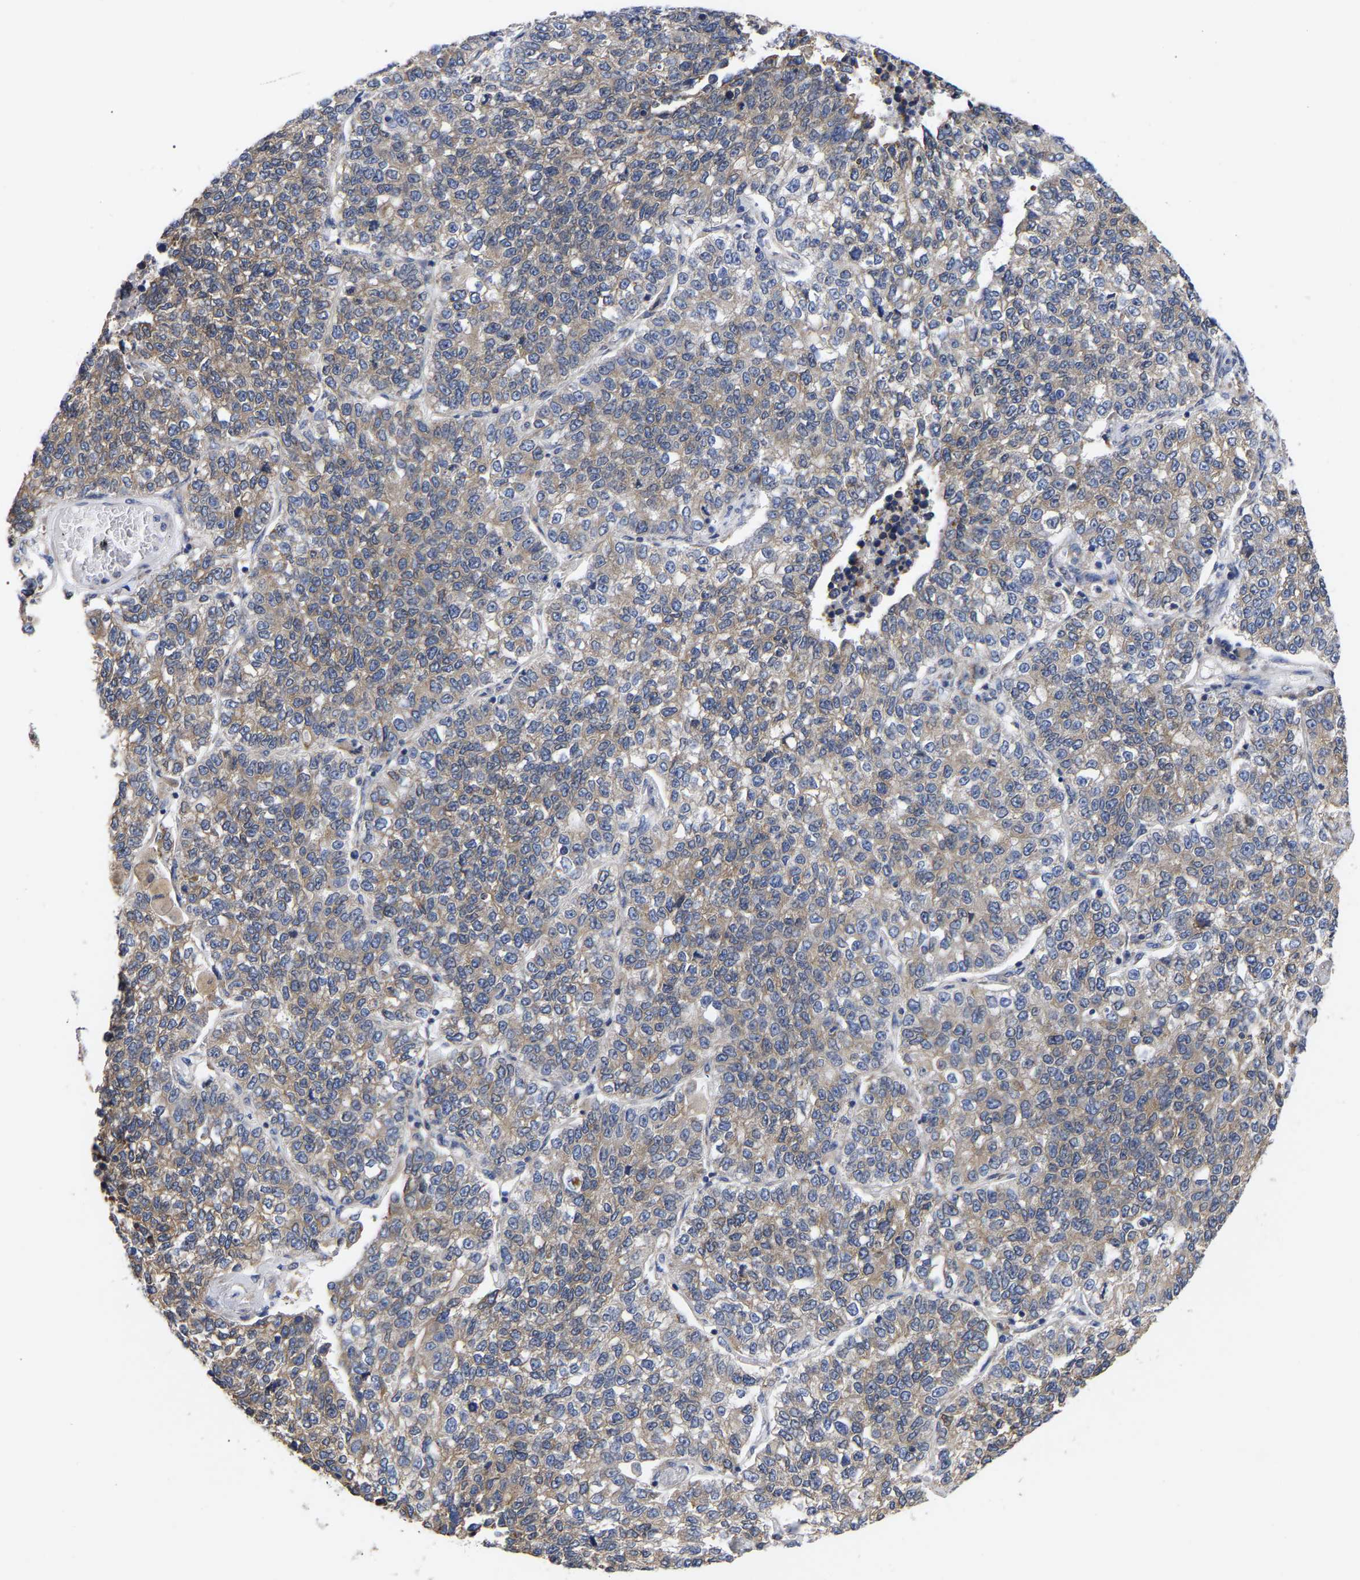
{"staining": {"intensity": "moderate", "quantity": ">75%", "location": "cytoplasmic/membranous"}, "tissue": "lung cancer", "cell_type": "Tumor cells", "image_type": "cancer", "snomed": [{"axis": "morphology", "description": "Adenocarcinoma, NOS"}, {"axis": "topography", "description": "Lung"}], "caption": "Tumor cells demonstrate moderate cytoplasmic/membranous staining in about >75% of cells in lung cancer. The protein is shown in brown color, while the nuclei are stained blue.", "gene": "CFAP298", "patient": {"sex": "male", "age": 49}}